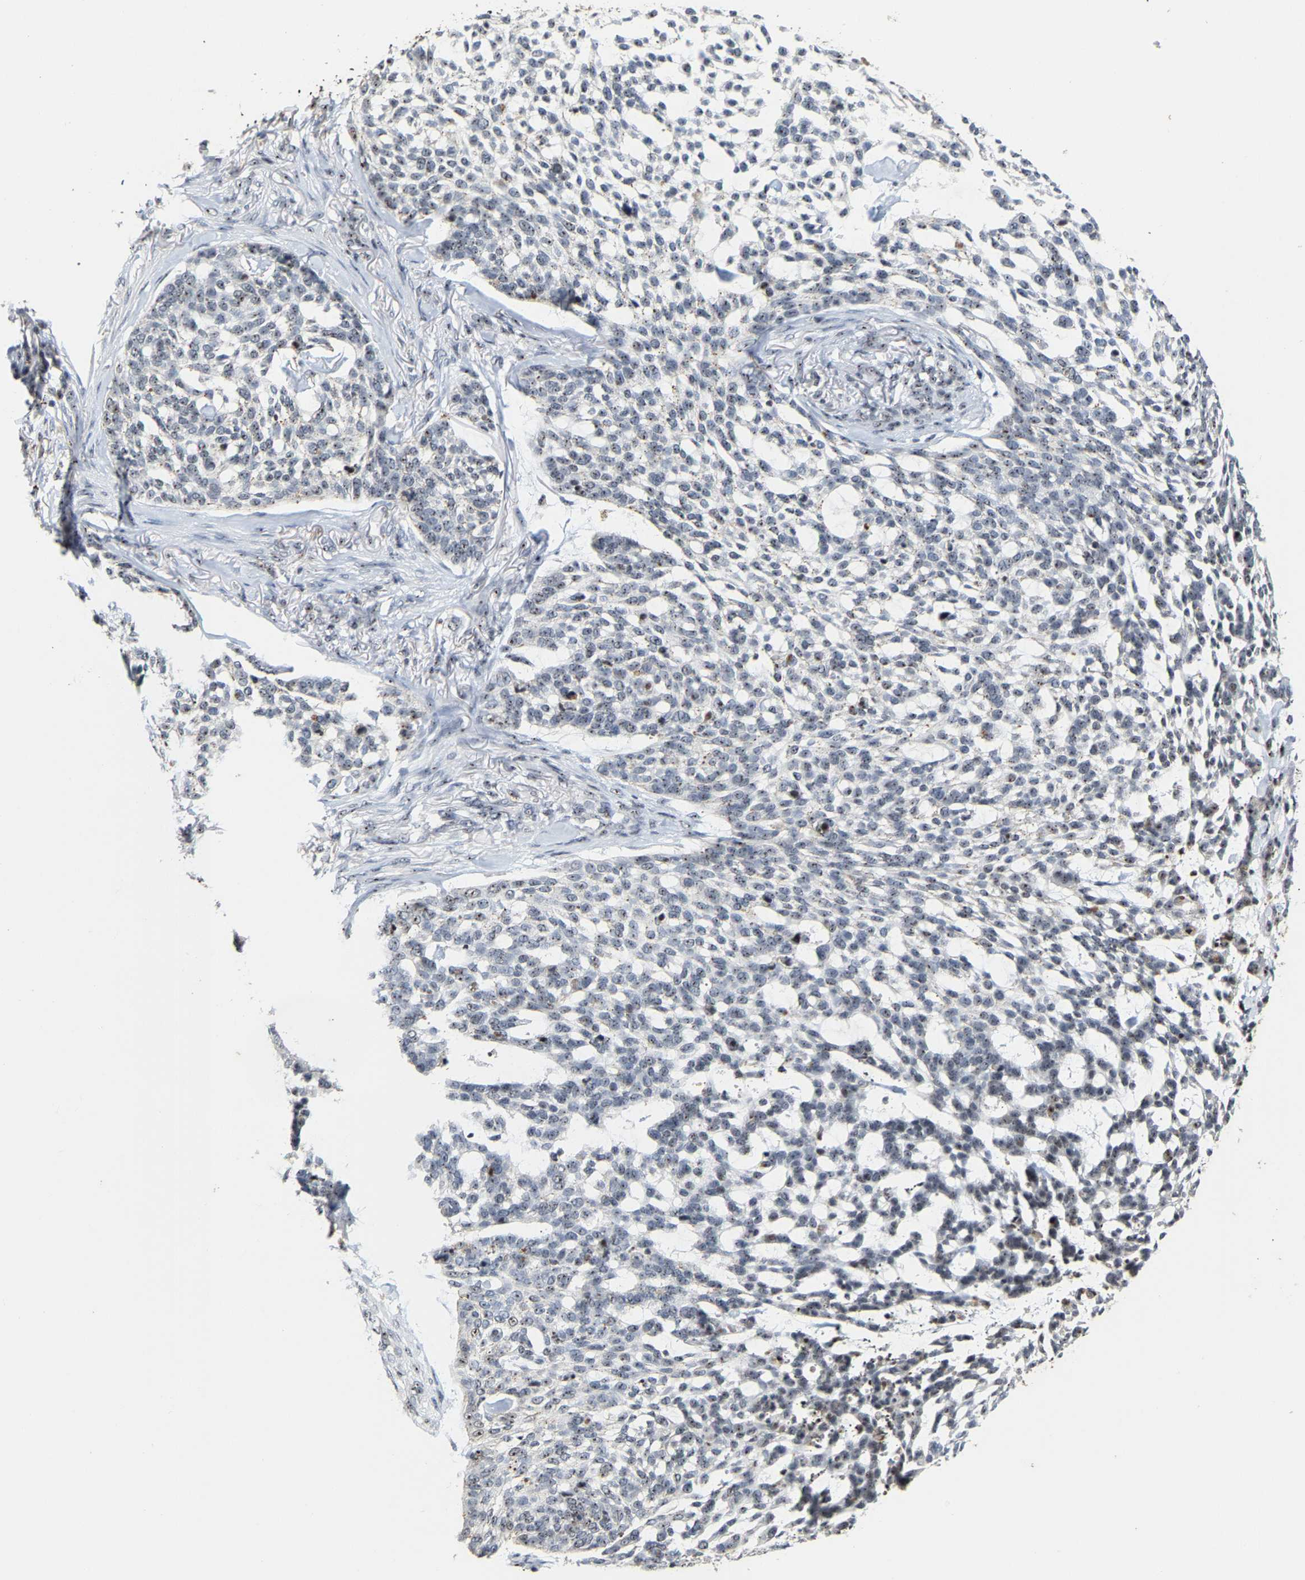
{"staining": {"intensity": "weak", "quantity": "25%-75%", "location": "nuclear"}, "tissue": "skin cancer", "cell_type": "Tumor cells", "image_type": "cancer", "snomed": [{"axis": "morphology", "description": "Basal cell carcinoma"}, {"axis": "topography", "description": "Skin"}], "caption": "Approximately 25%-75% of tumor cells in basal cell carcinoma (skin) reveal weak nuclear protein positivity as visualized by brown immunohistochemical staining.", "gene": "NOP58", "patient": {"sex": "female", "age": 64}}